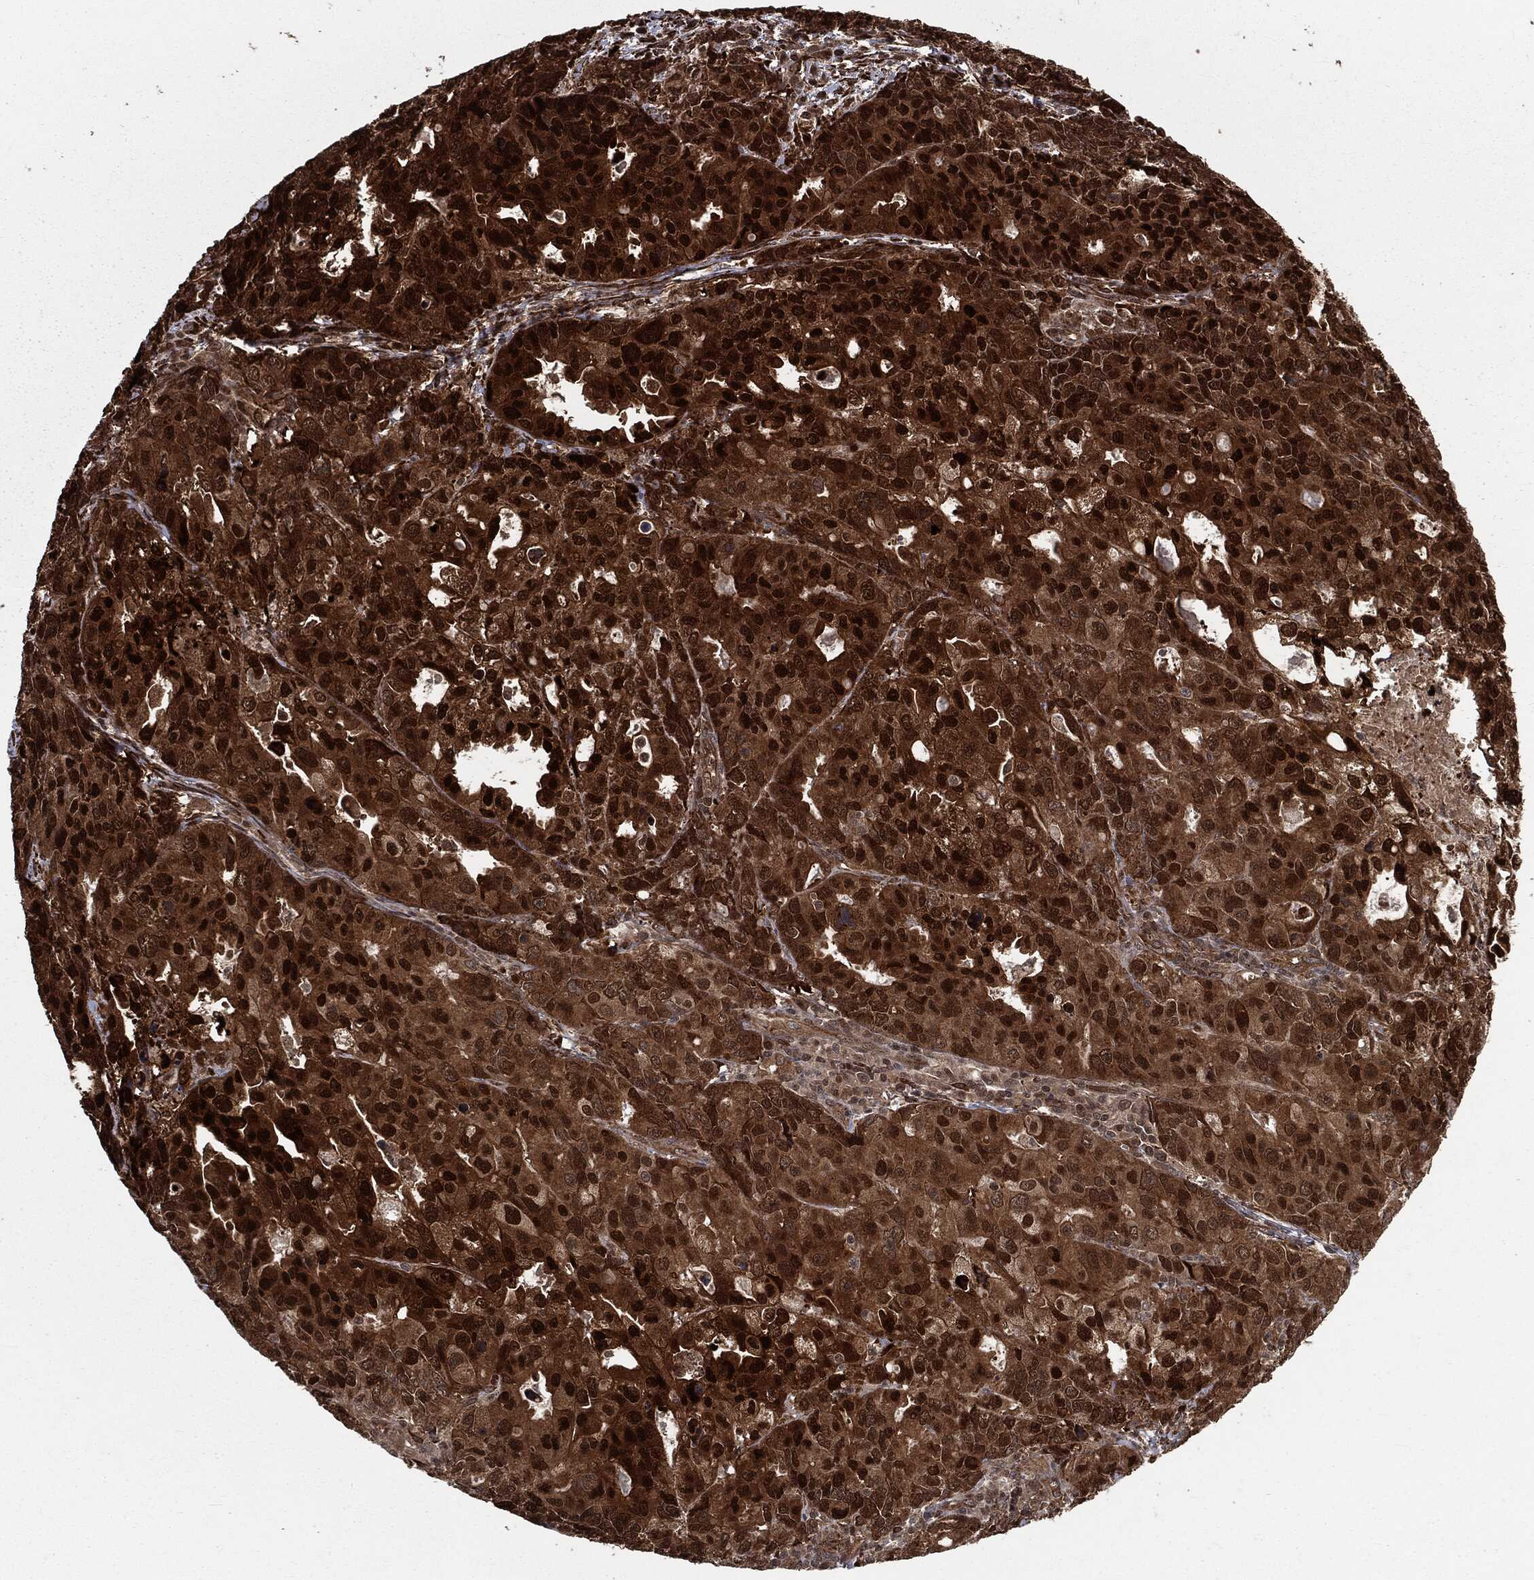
{"staining": {"intensity": "strong", "quantity": ">75%", "location": "cytoplasmic/membranous,nuclear"}, "tissue": "endometrial cancer", "cell_type": "Tumor cells", "image_type": "cancer", "snomed": [{"axis": "morphology", "description": "Adenocarcinoma, NOS"}, {"axis": "topography", "description": "Uterus"}], "caption": "A histopathology image of endometrial cancer stained for a protein shows strong cytoplasmic/membranous and nuclear brown staining in tumor cells. Nuclei are stained in blue.", "gene": "RANBP9", "patient": {"sex": "female", "age": 79}}